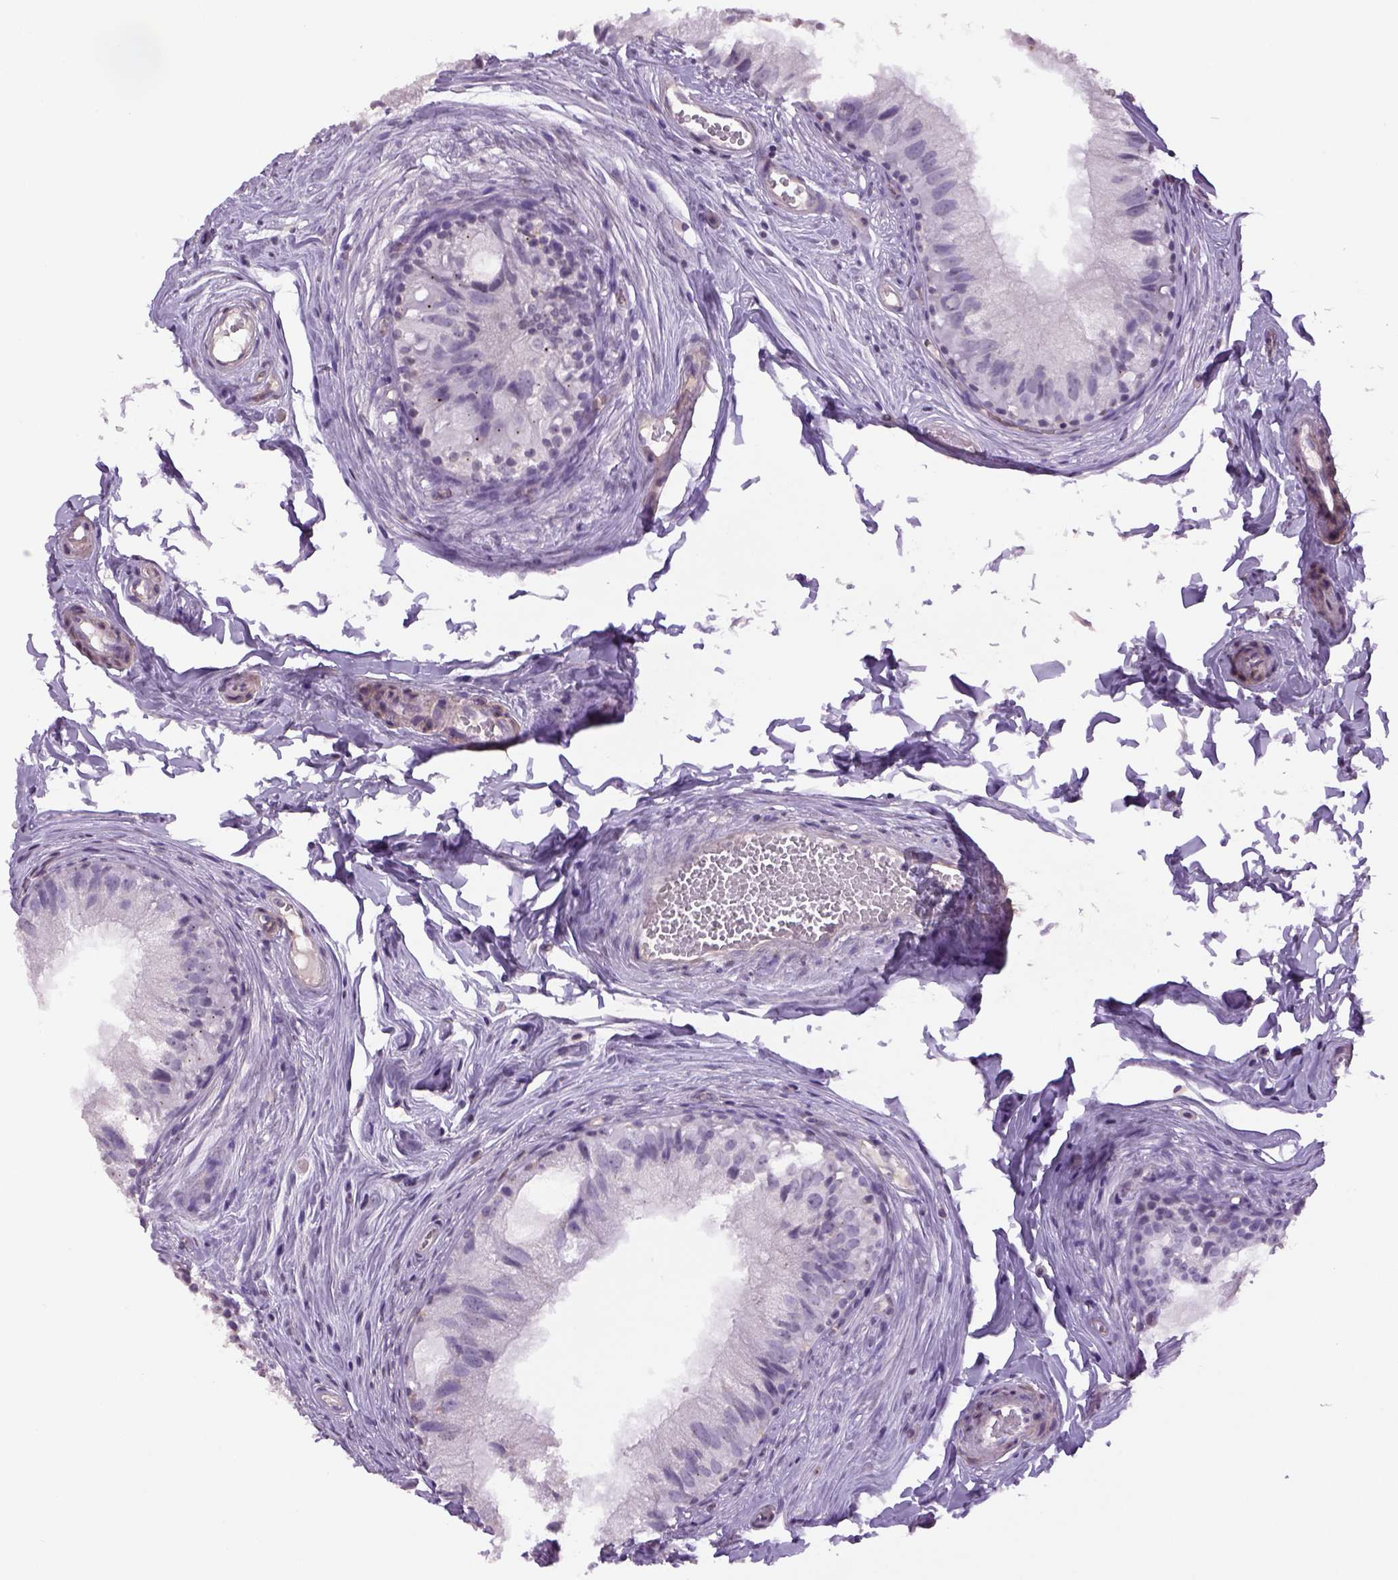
{"staining": {"intensity": "negative", "quantity": "none", "location": "none"}, "tissue": "epididymis", "cell_type": "Glandular cells", "image_type": "normal", "snomed": [{"axis": "morphology", "description": "Normal tissue, NOS"}, {"axis": "topography", "description": "Epididymis"}], "caption": "Immunohistochemical staining of unremarkable human epididymis reveals no significant positivity in glandular cells.", "gene": "PRRT1", "patient": {"sex": "male", "age": 45}}